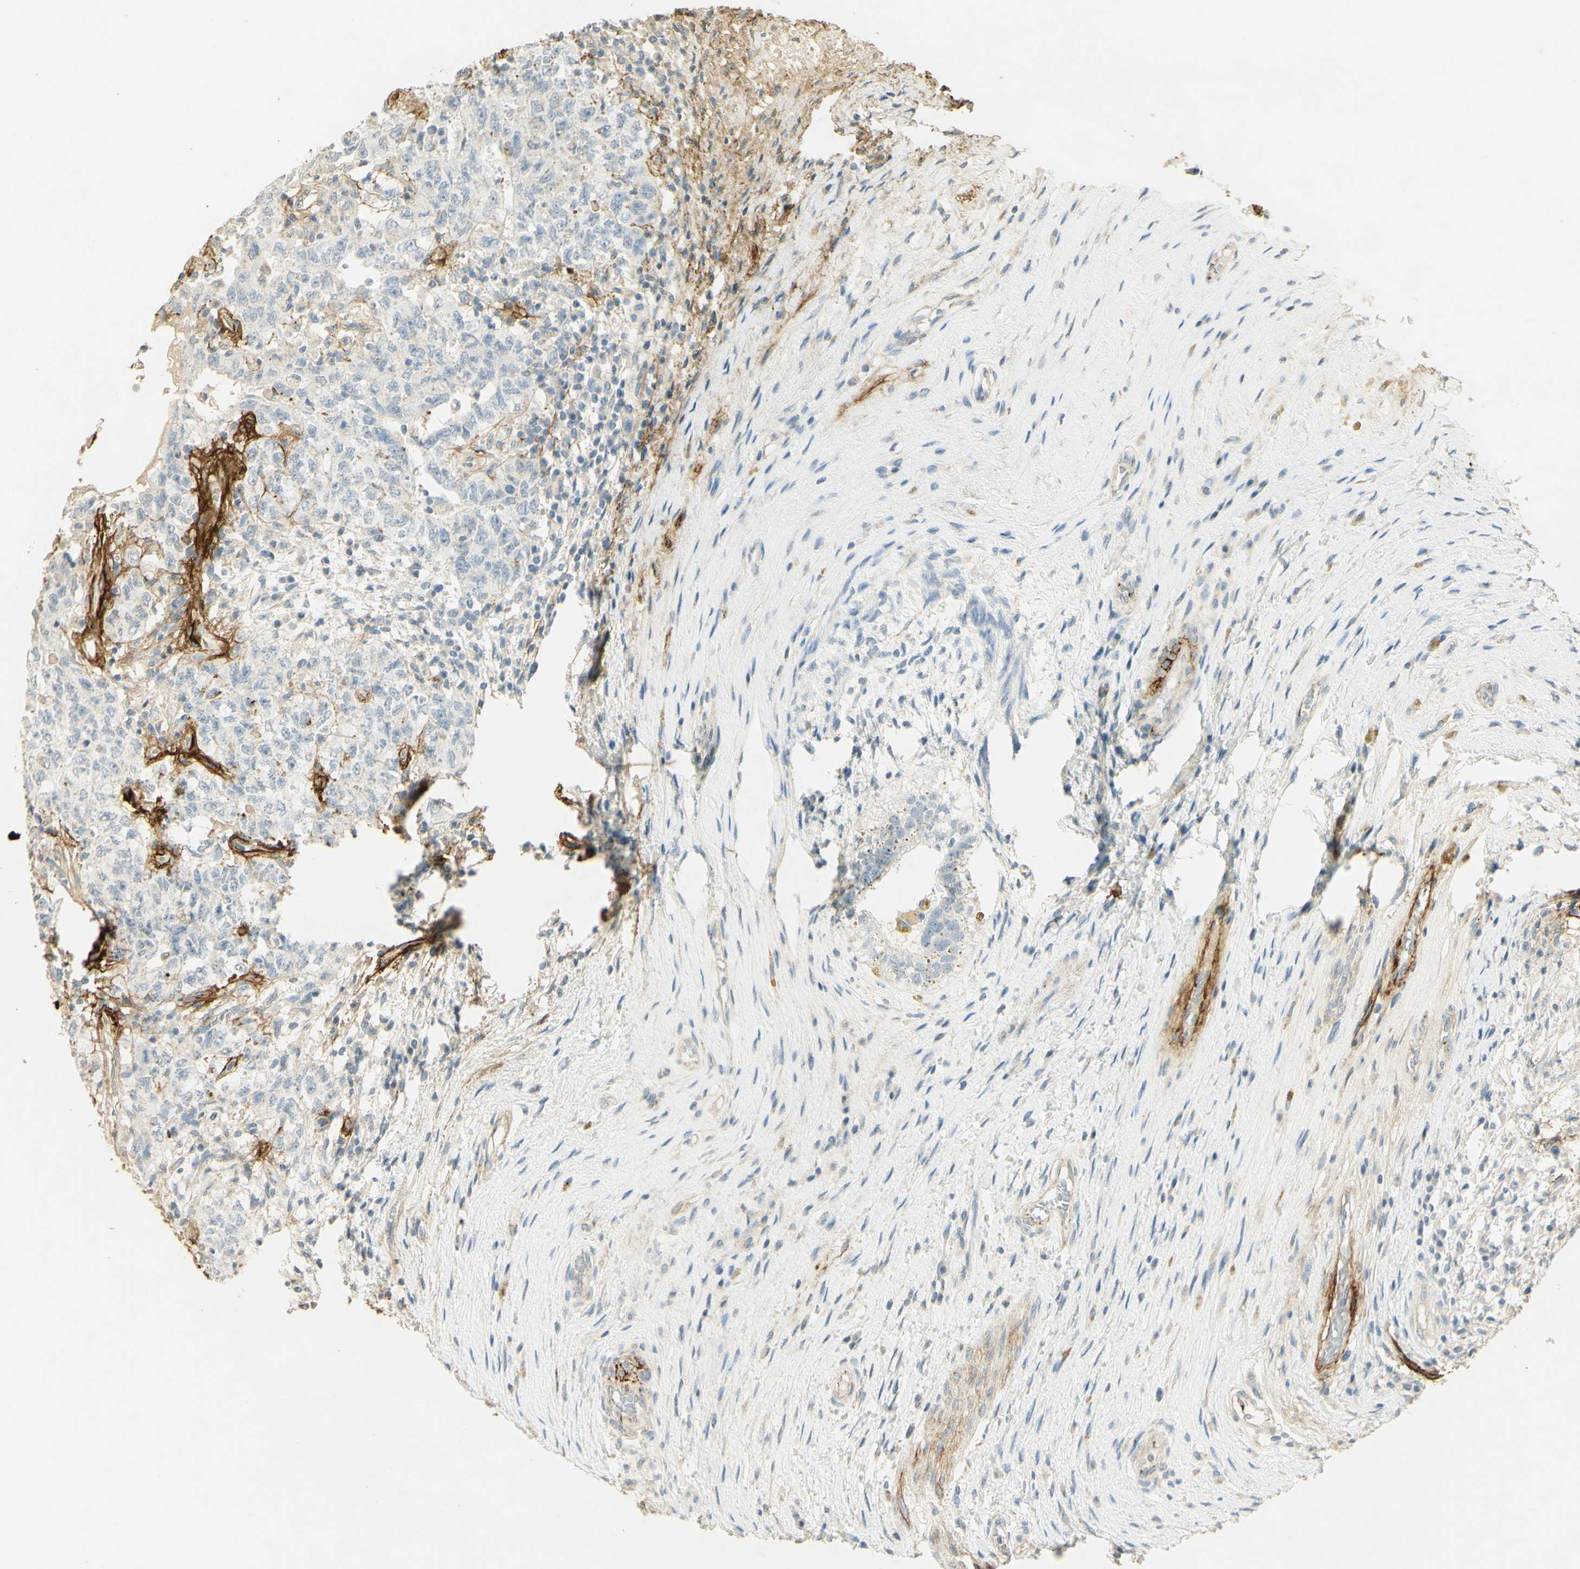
{"staining": {"intensity": "negative", "quantity": "none", "location": "none"}, "tissue": "testis cancer", "cell_type": "Tumor cells", "image_type": "cancer", "snomed": [{"axis": "morphology", "description": "Carcinoma, Embryonal, NOS"}, {"axis": "topography", "description": "Testis"}], "caption": "DAB (3,3'-diaminobenzidine) immunohistochemical staining of testis cancer (embryonal carcinoma) shows no significant positivity in tumor cells. (DAB (3,3'-diaminobenzidine) IHC with hematoxylin counter stain).", "gene": "TNN", "patient": {"sex": "male", "age": 26}}